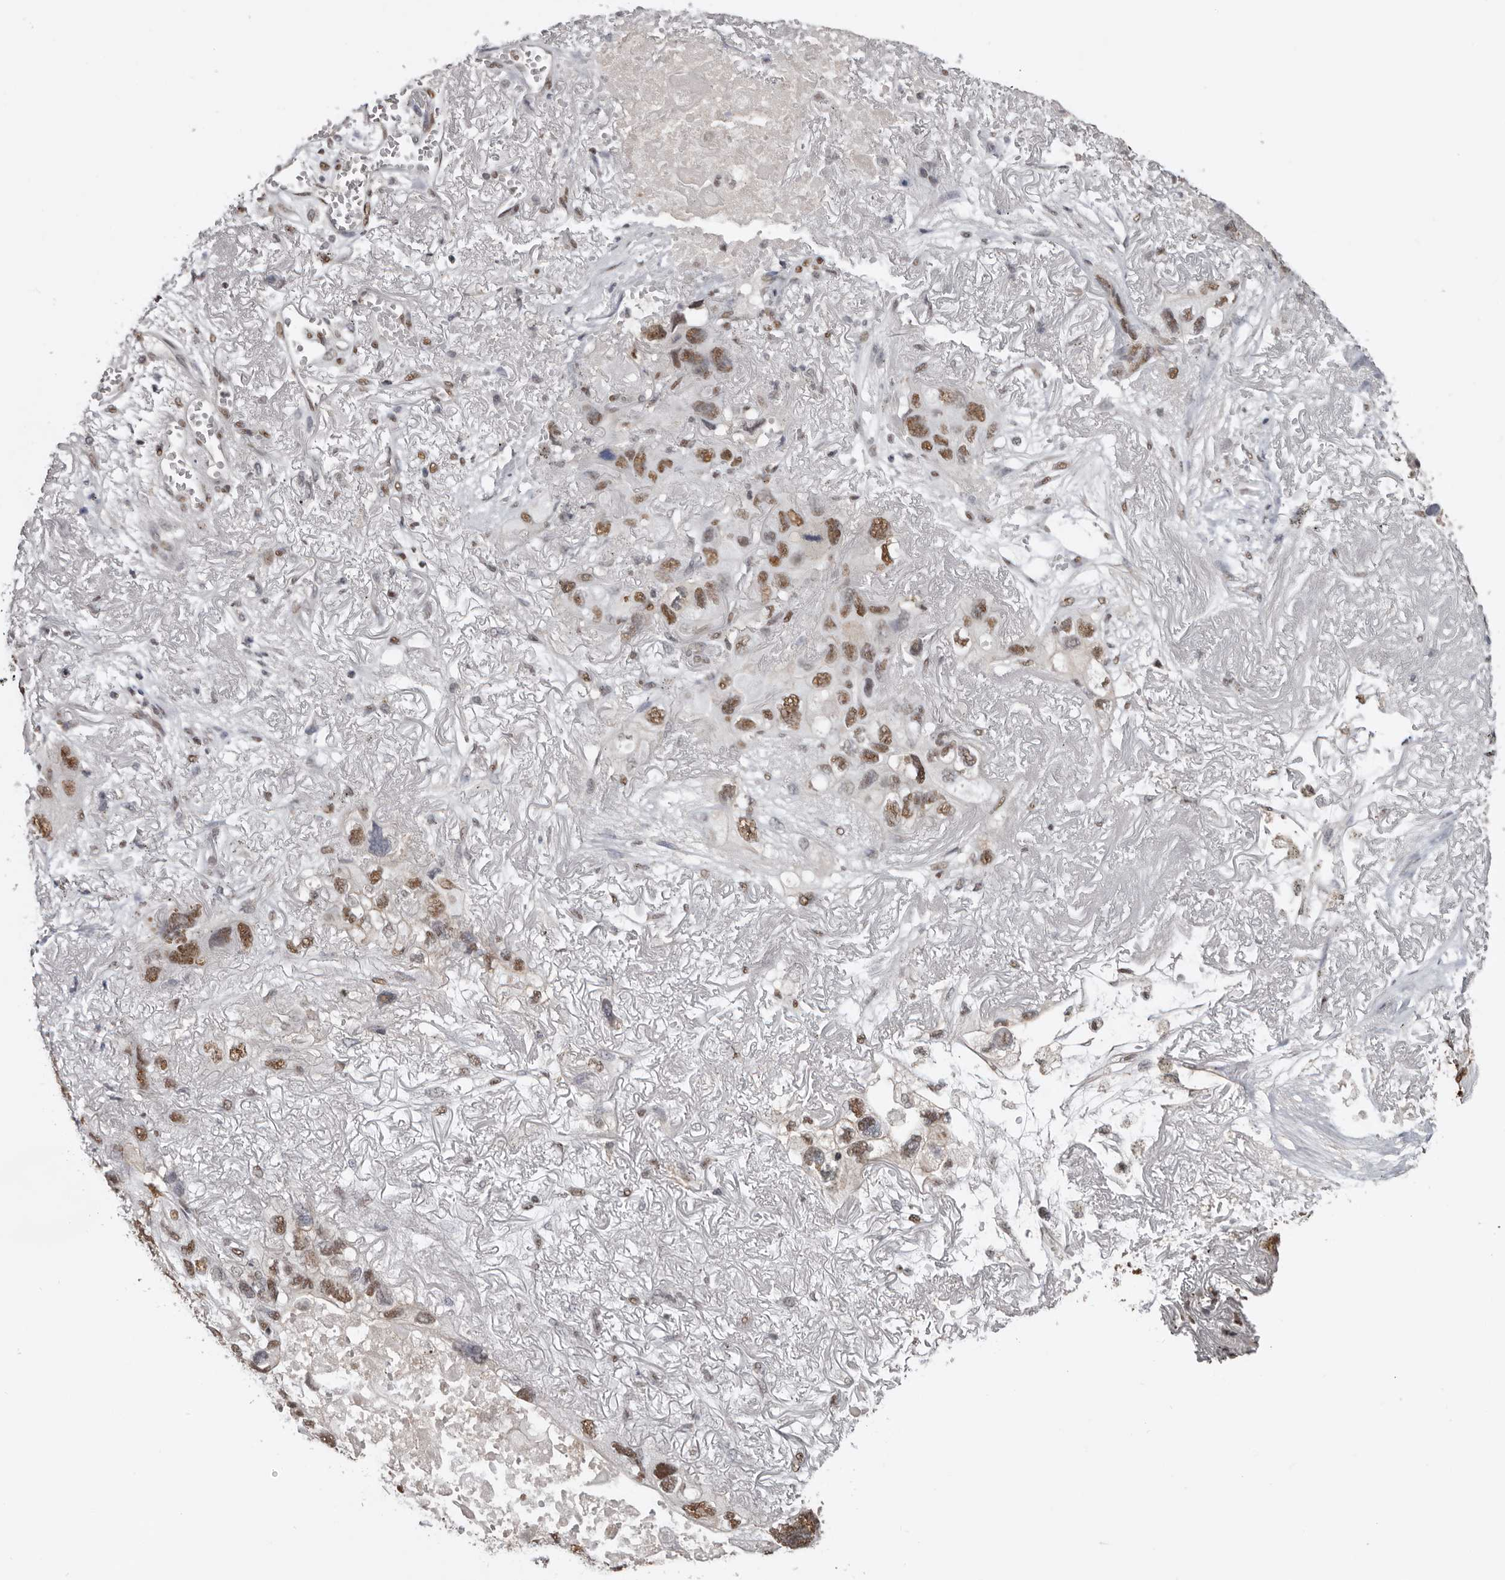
{"staining": {"intensity": "moderate", "quantity": ">75%", "location": "nuclear"}, "tissue": "lung cancer", "cell_type": "Tumor cells", "image_type": "cancer", "snomed": [{"axis": "morphology", "description": "Squamous cell carcinoma, NOS"}, {"axis": "topography", "description": "Lung"}], "caption": "Immunohistochemistry (IHC) staining of squamous cell carcinoma (lung), which exhibits medium levels of moderate nuclear positivity in approximately >75% of tumor cells indicating moderate nuclear protein expression. The staining was performed using DAB (3,3'-diaminobenzidine) (brown) for protein detection and nuclei were counterstained in hematoxylin (blue).", "gene": "SCAF4", "patient": {"sex": "female", "age": 73}}